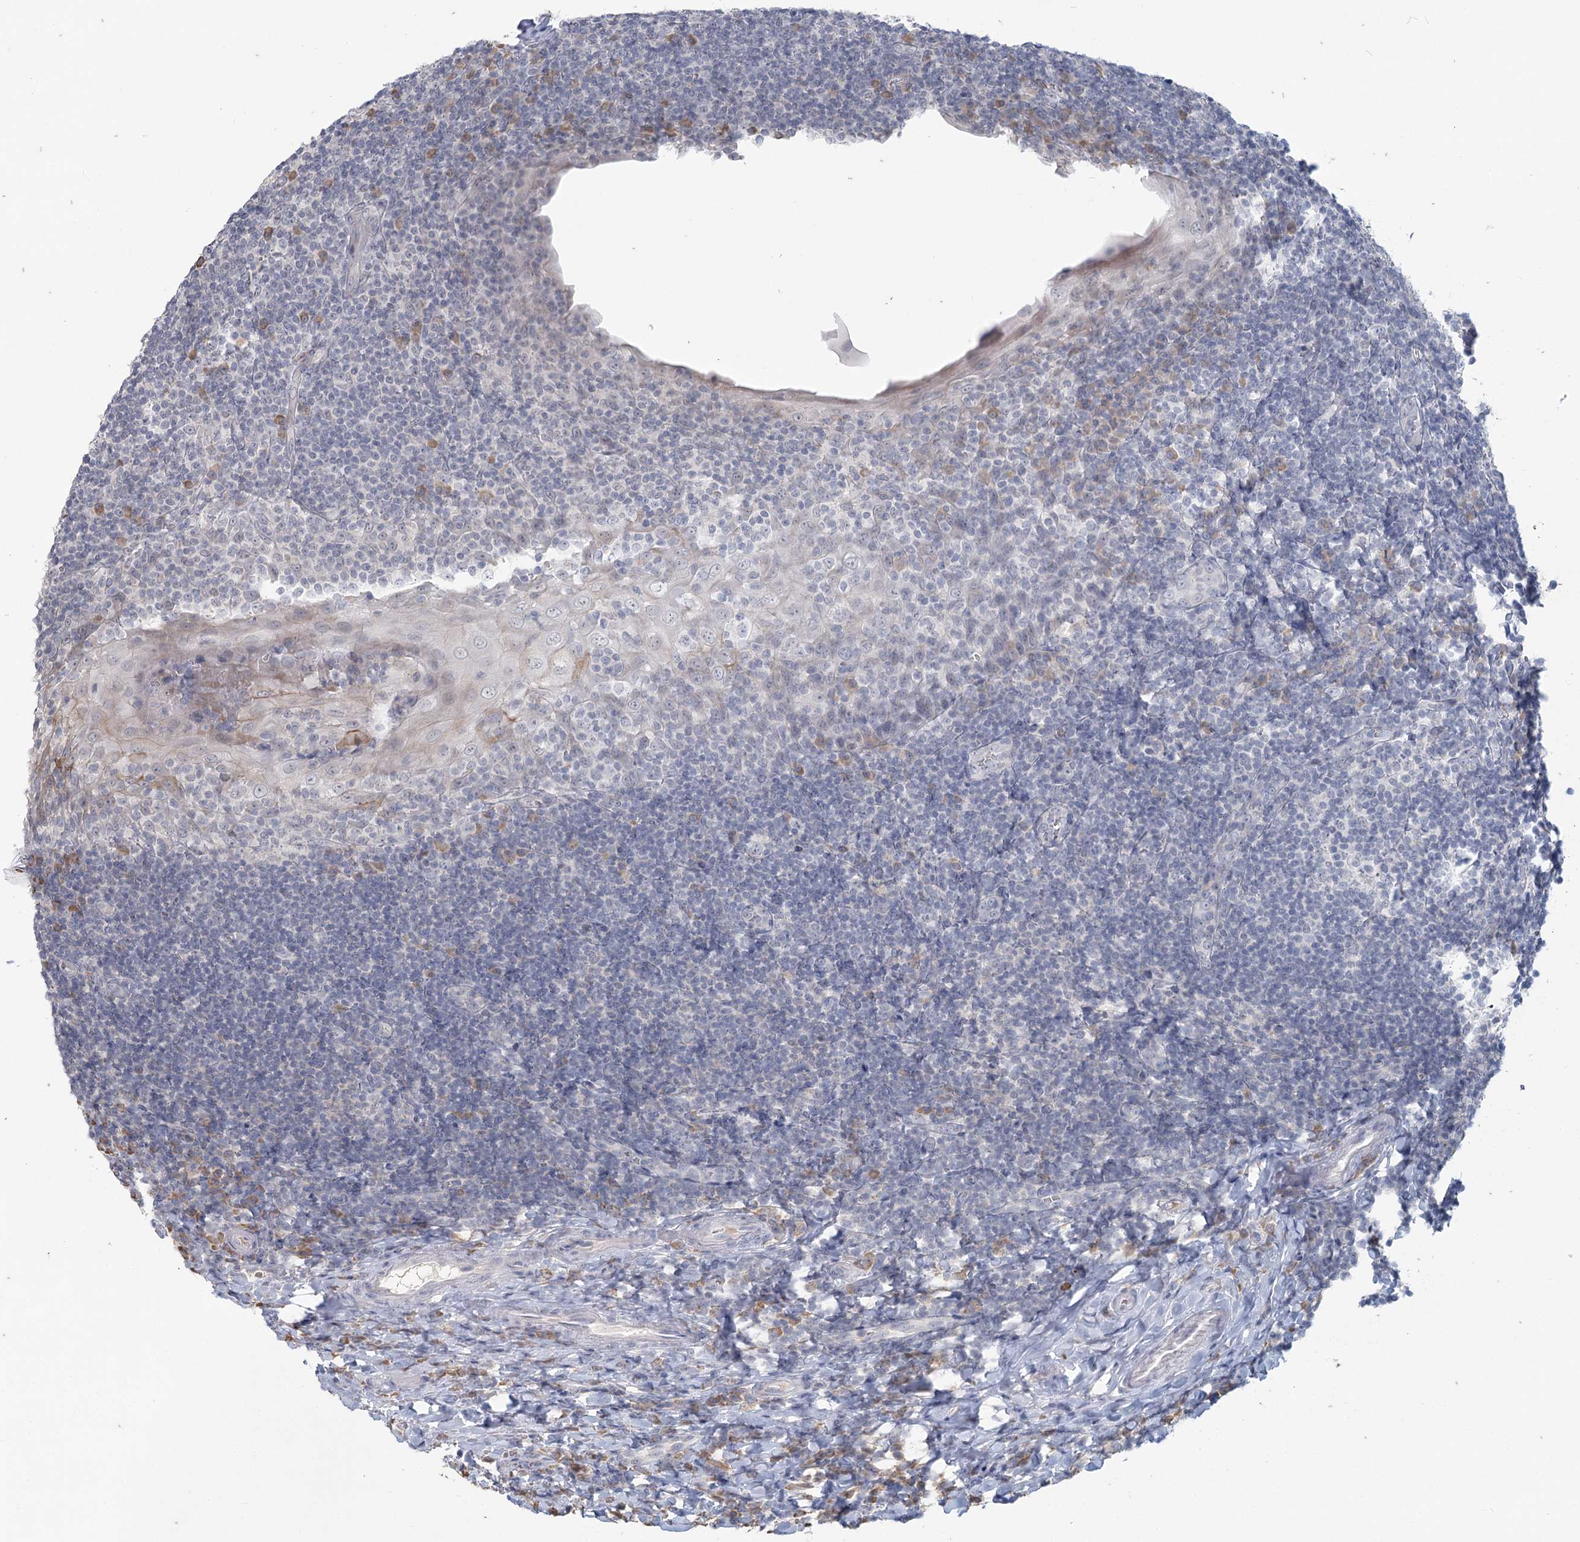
{"staining": {"intensity": "negative", "quantity": "none", "location": "none"}, "tissue": "tonsil", "cell_type": "Germinal center cells", "image_type": "normal", "snomed": [{"axis": "morphology", "description": "Normal tissue, NOS"}, {"axis": "topography", "description": "Tonsil"}], "caption": "Micrograph shows no protein staining in germinal center cells of unremarkable tonsil.", "gene": "SLC9A3", "patient": {"sex": "male", "age": 37}}